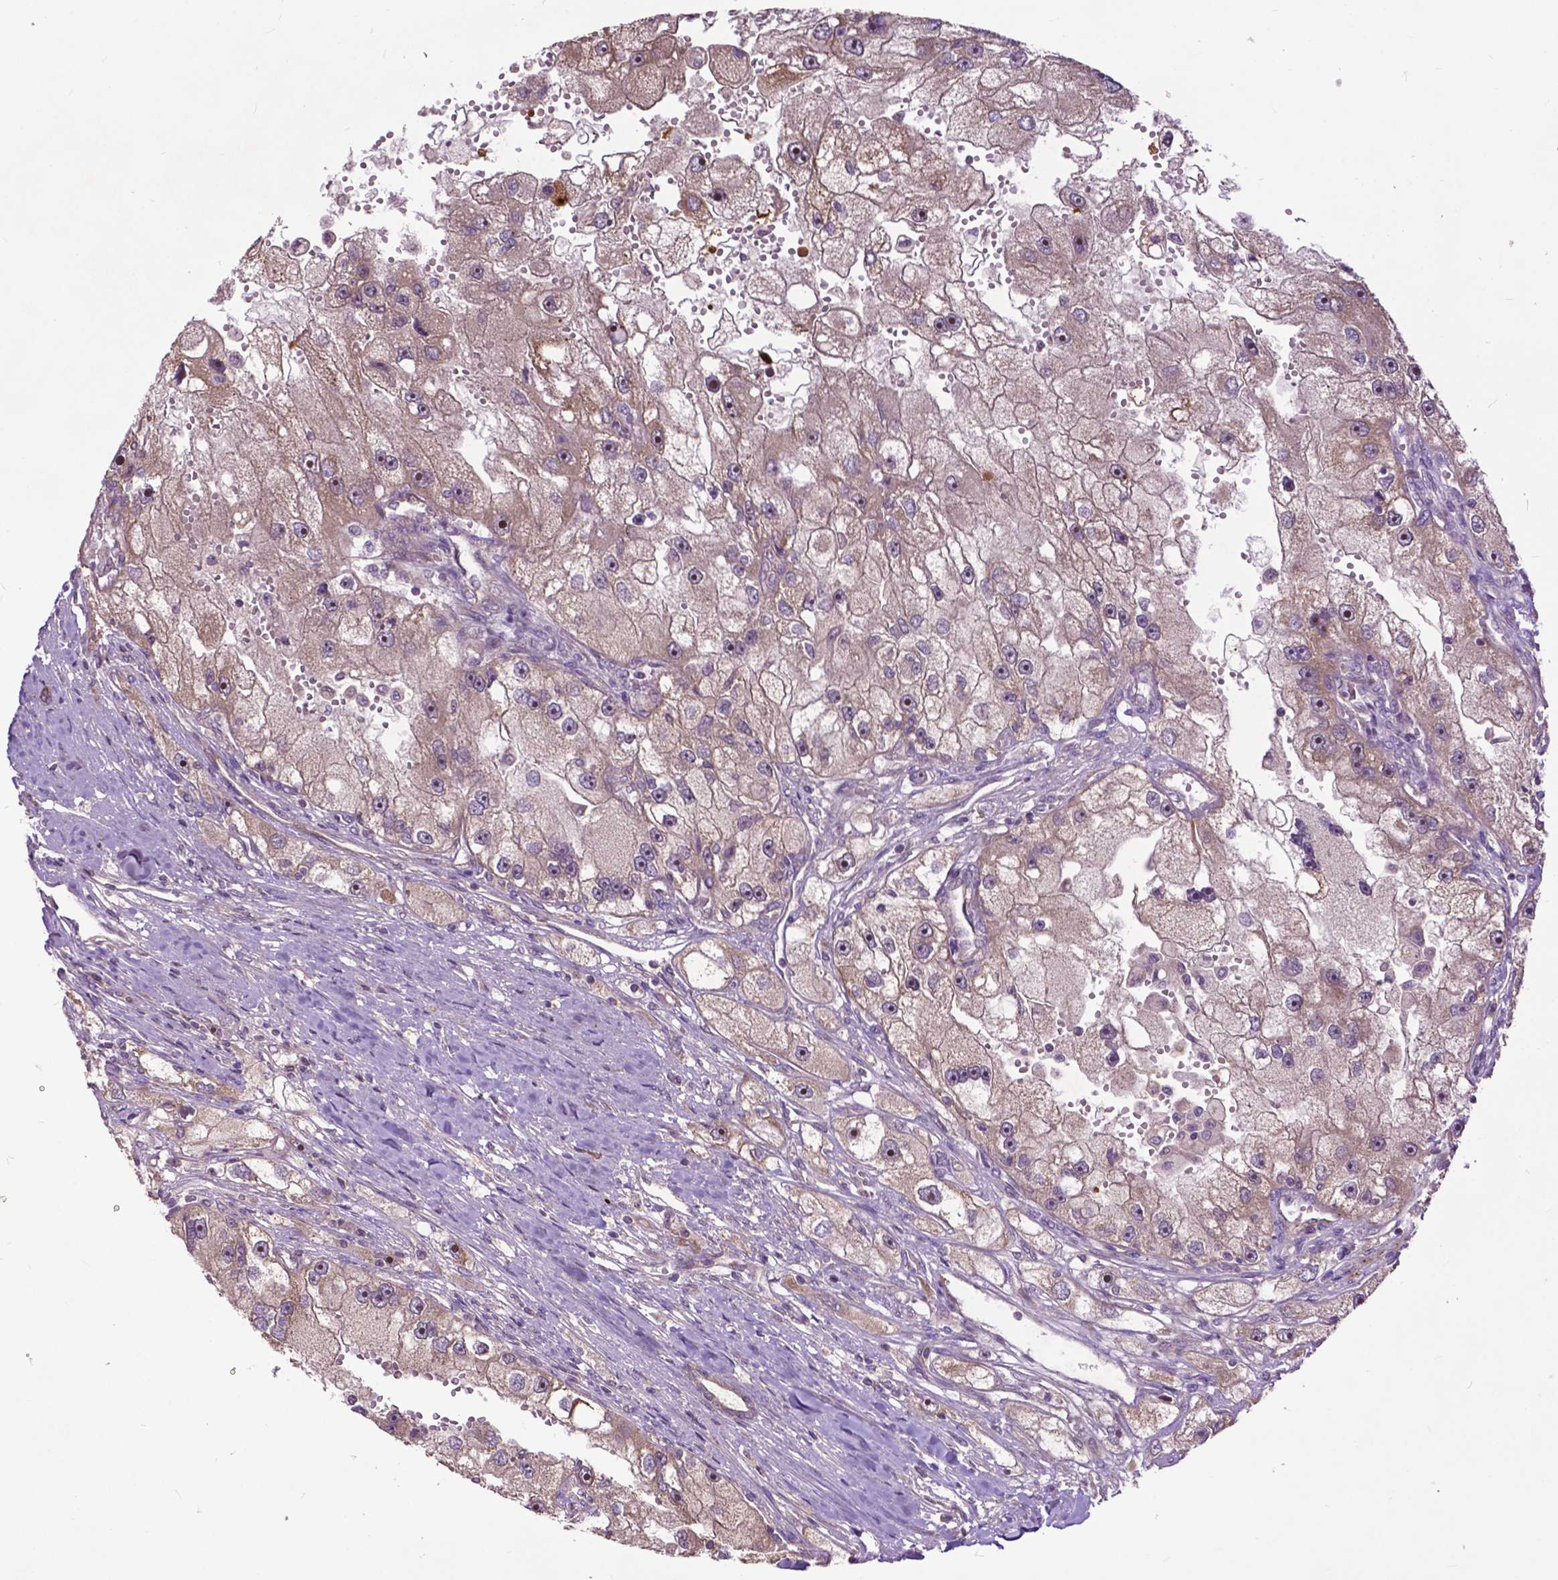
{"staining": {"intensity": "strong", "quantity": "<25%", "location": "nuclear"}, "tissue": "renal cancer", "cell_type": "Tumor cells", "image_type": "cancer", "snomed": [{"axis": "morphology", "description": "Adenocarcinoma, NOS"}, {"axis": "topography", "description": "Kidney"}], "caption": "Adenocarcinoma (renal) stained with a protein marker displays strong staining in tumor cells.", "gene": "PARP3", "patient": {"sex": "male", "age": 63}}